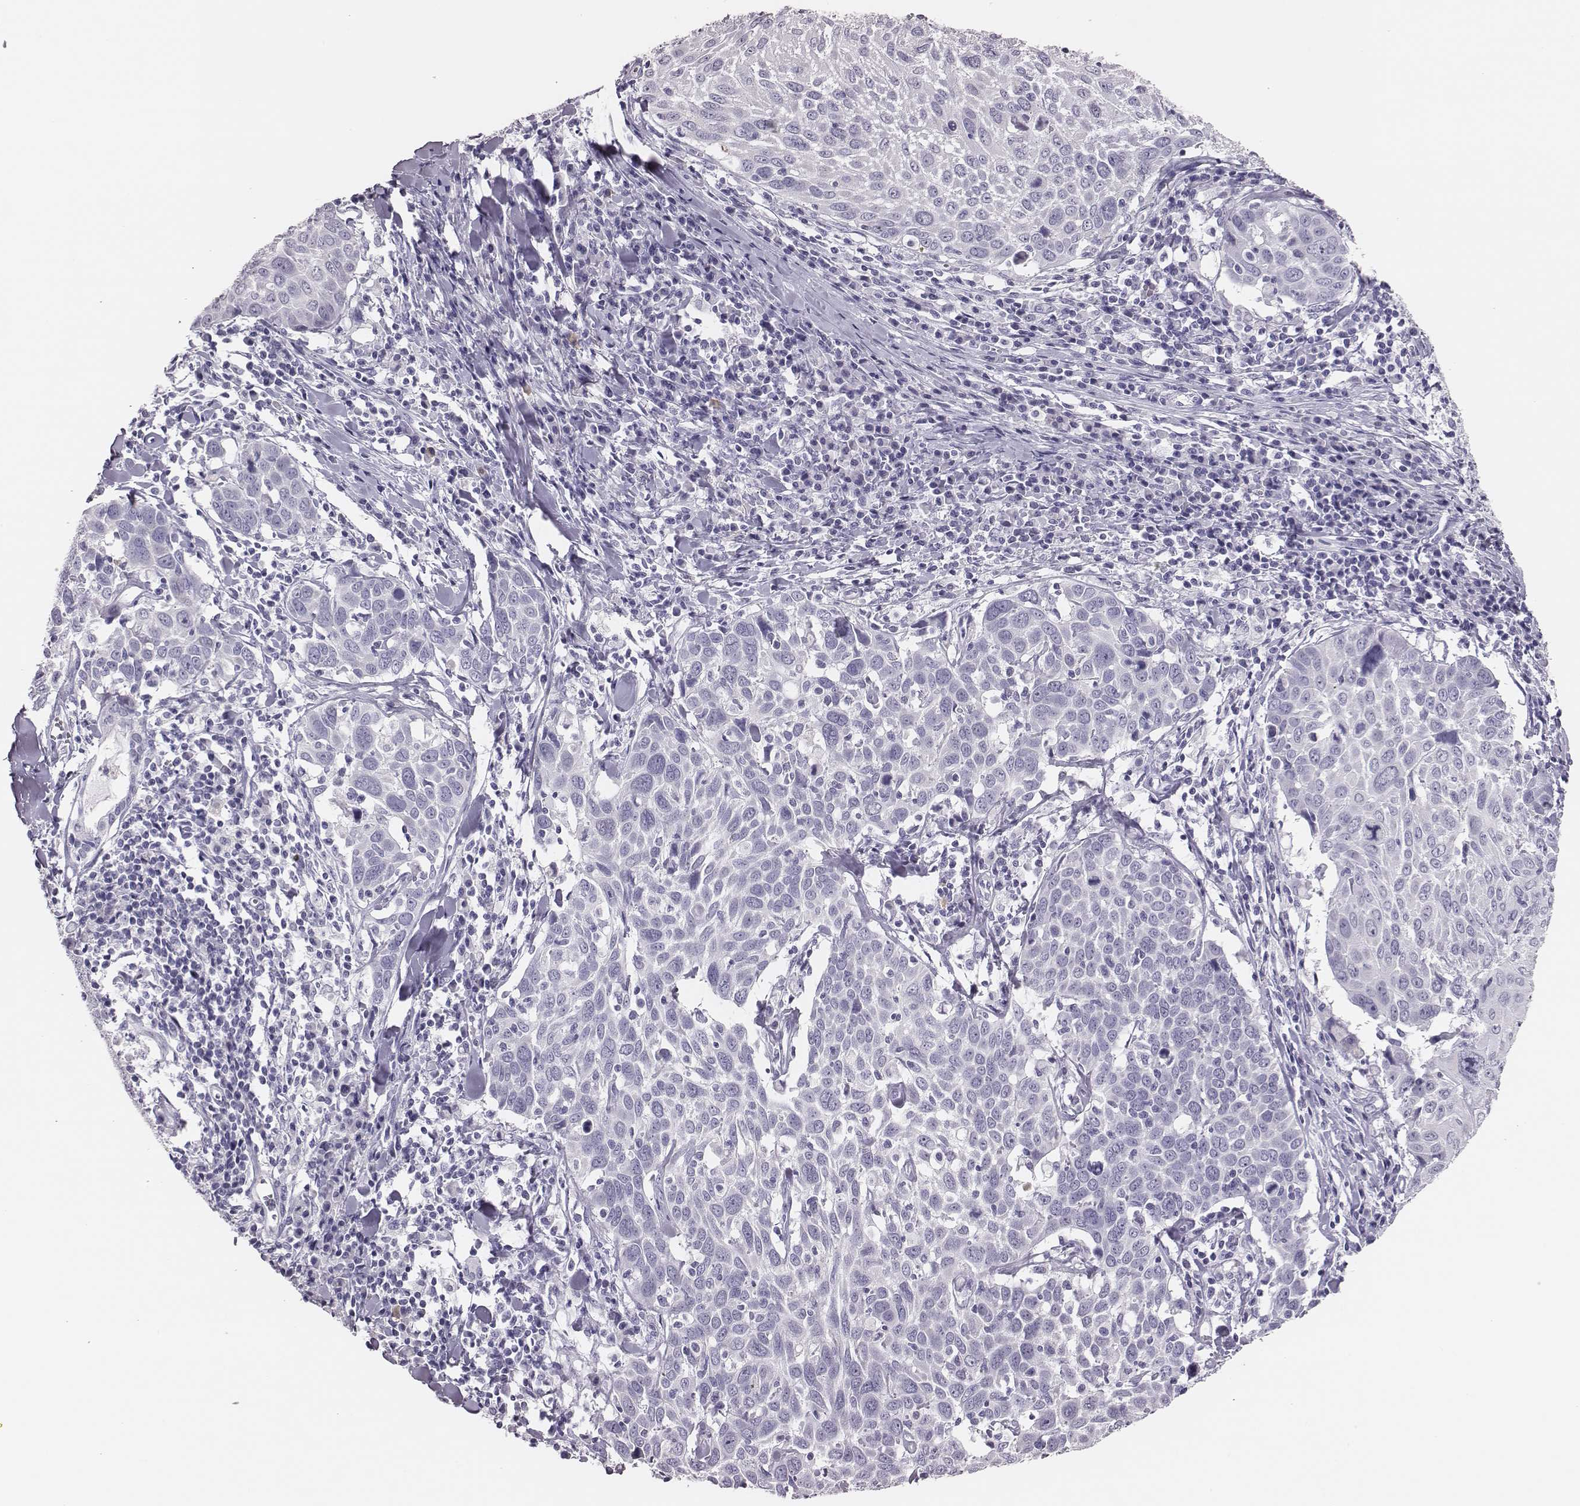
{"staining": {"intensity": "negative", "quantity": "none", "location": "none"}, "tissue": "lung cancer", "cell_type": "Tumor cells", "image_type": "cancer", "snomed": [{"axis": "morphology", "description": "Squamous cell carcinoma, NOS"}, {"axis": "topography", "description": "Lung"}], "caption": "The image shows no significant expression in tumor cells of squamous cell carcinoma (lung).", "gene": "H1-6", "patient": {"sex": "male", "age": 57}}